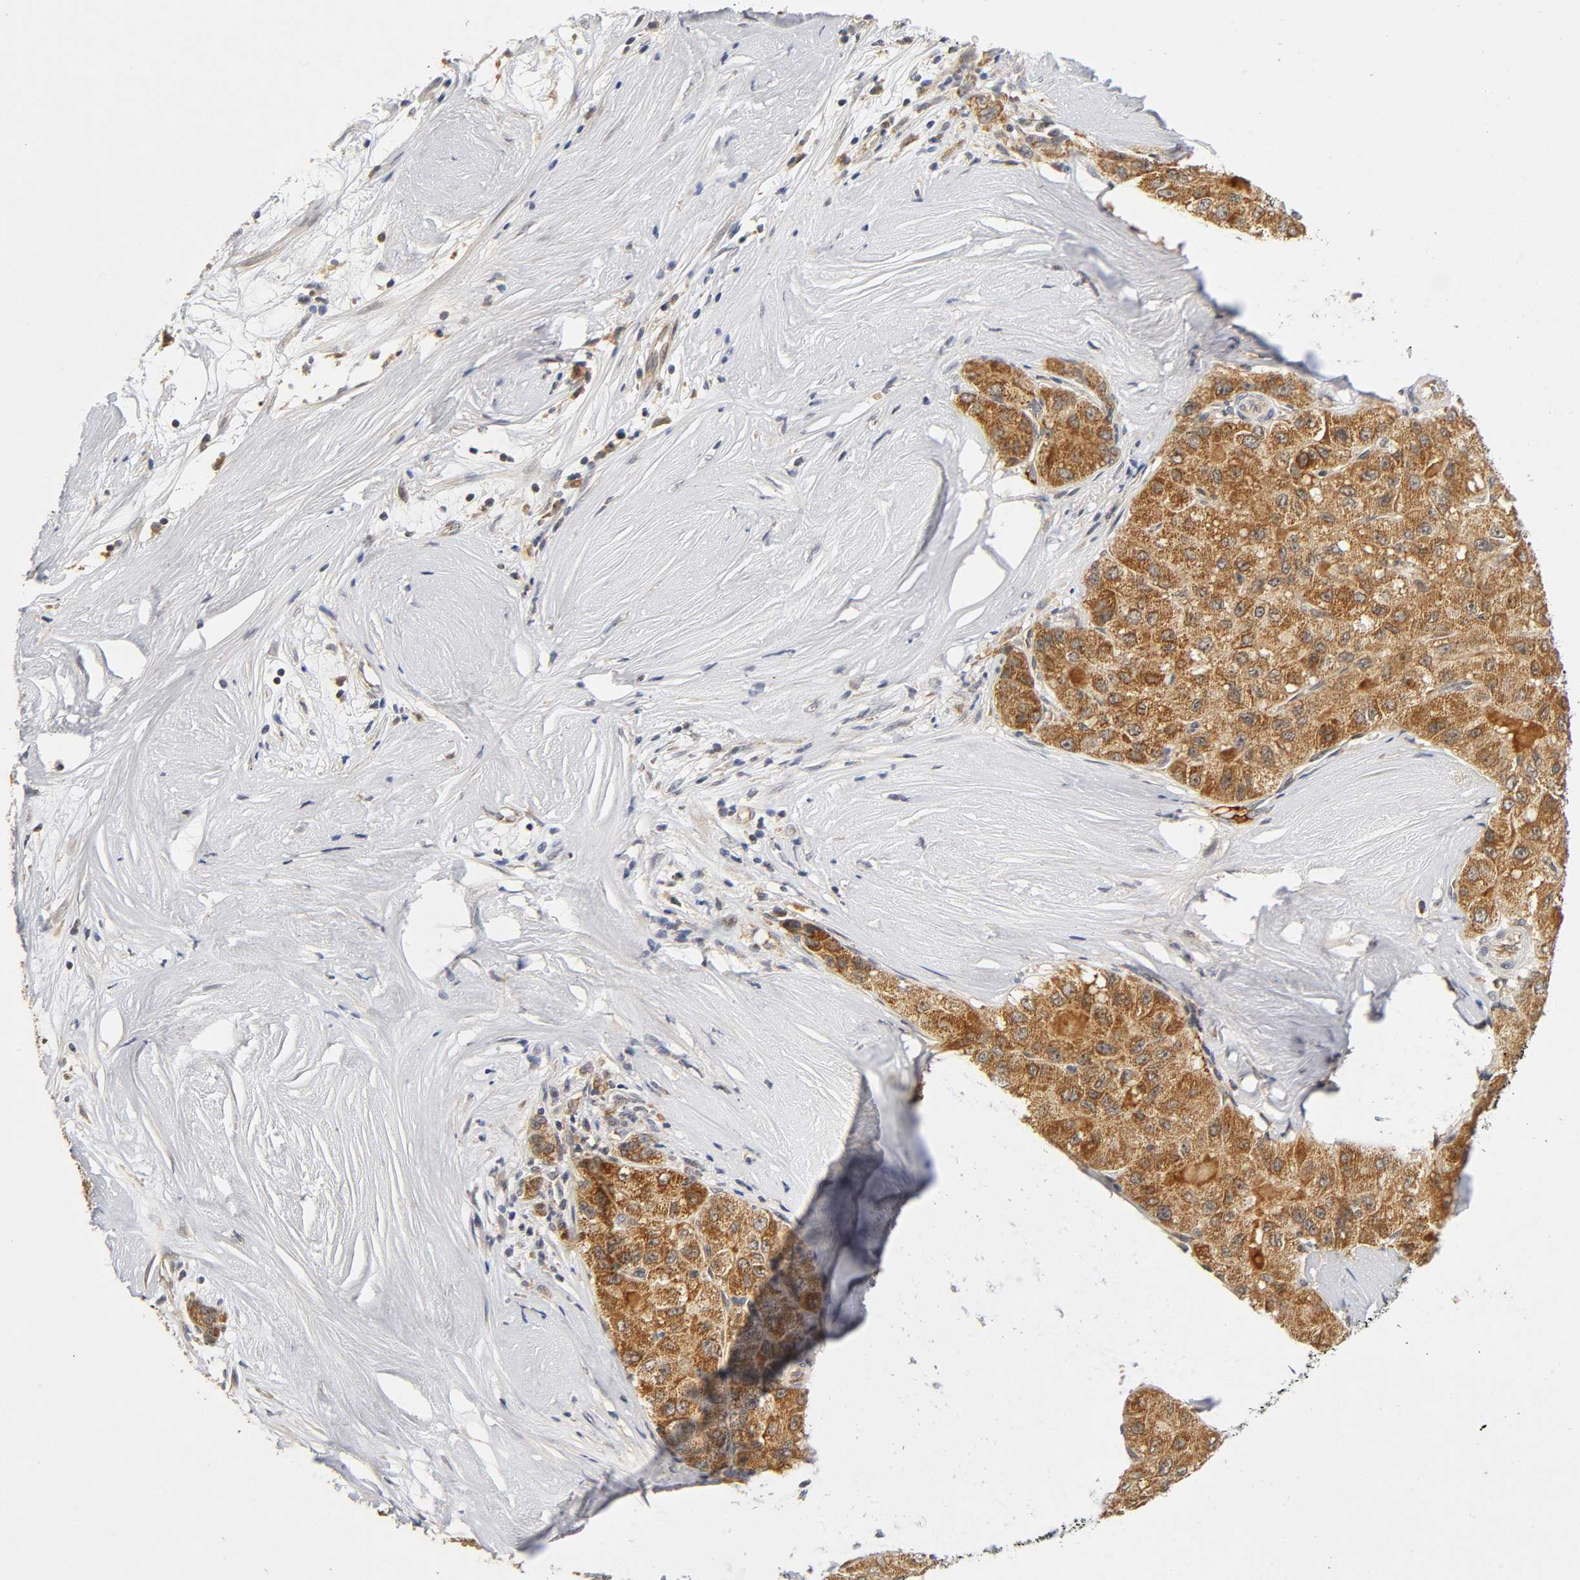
{"staining": {"intensity": "moderate", "quantity": ">75%", "location": "cytoplasmic/membranous"}, "tissue": "liver cancer", "cell_type": "Tumor cells", "image_type": "cancer", "snomed": [{"axis": "morphology", "description": "Carcinoma, Hepatocellular, NOS"}, {"axis": "topography", "description": "Liver"}], "caption": "Immunohistochemistry (IHC) micrograph of hepatocellular carcinoma (liver) stained for a protein (brown), which reveals medium levels of moderate cytoplasmic/membranous staining in approximately >75% of tumor cells.", "gene": "NRP1", "patient": {"sex": "male", "age": 80}}